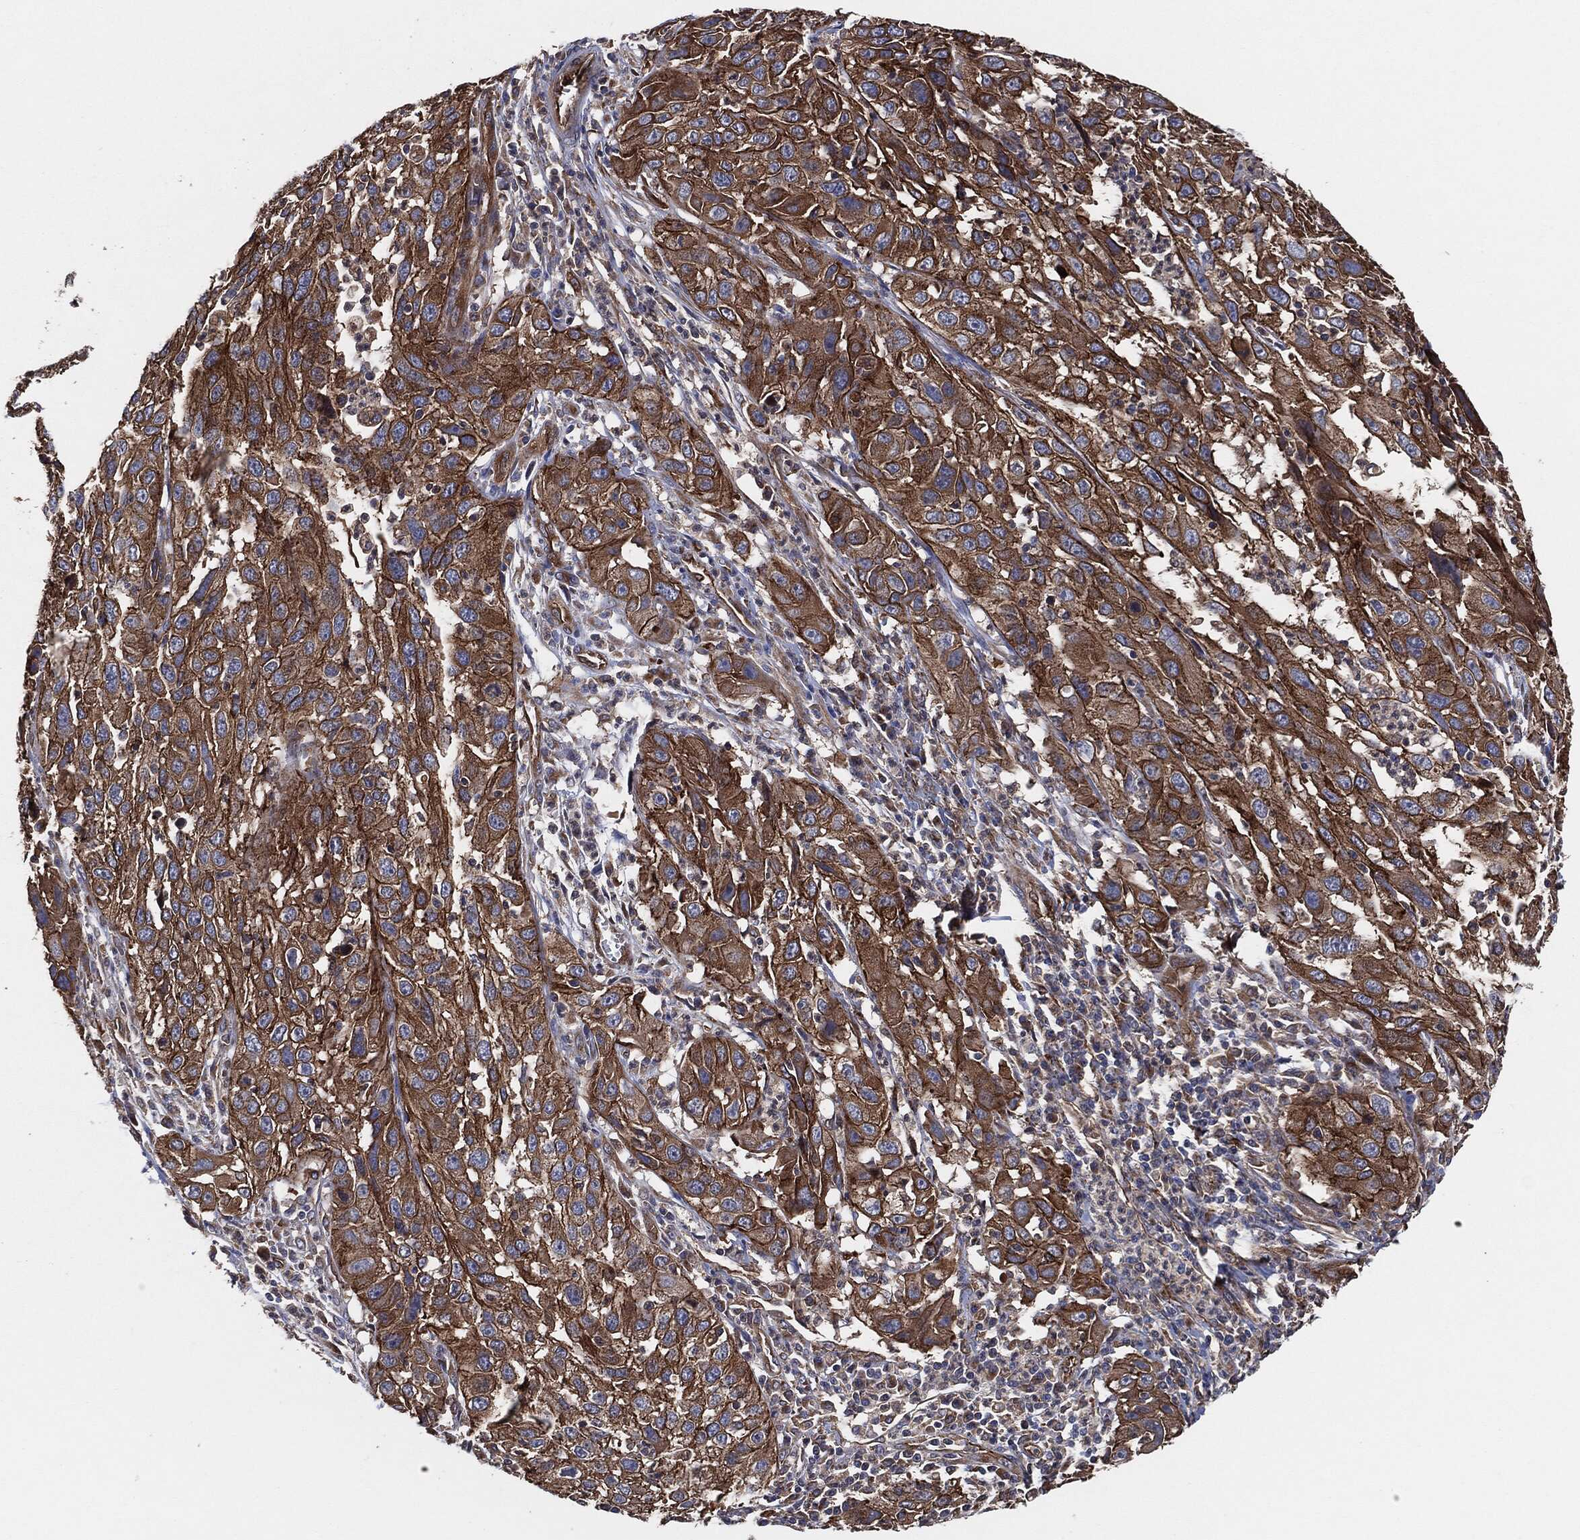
{"staining": {"intensity": "strong", "quantity": "25%-75%", "location": "cytoplasmic/membranous"}, "tissue": "cervical cancer", "cell_type": "Tumor cells", "image_type": "cancer", "snomed": [{"axis": "morphology", "description": "Squamous cell carcinoma, NOS"}, {"axis": "topography", "description": "Cervix"}], "caption": "Immunohistochemistry micrograph of cervical cancer stained for a protein (brown), which reveals high levels of strong cytoplasmic/membranous staining in about 25%-75% of tumor cells.", "gene": "CTNNA1", "patient": {"sex": "female", "age": 32}}